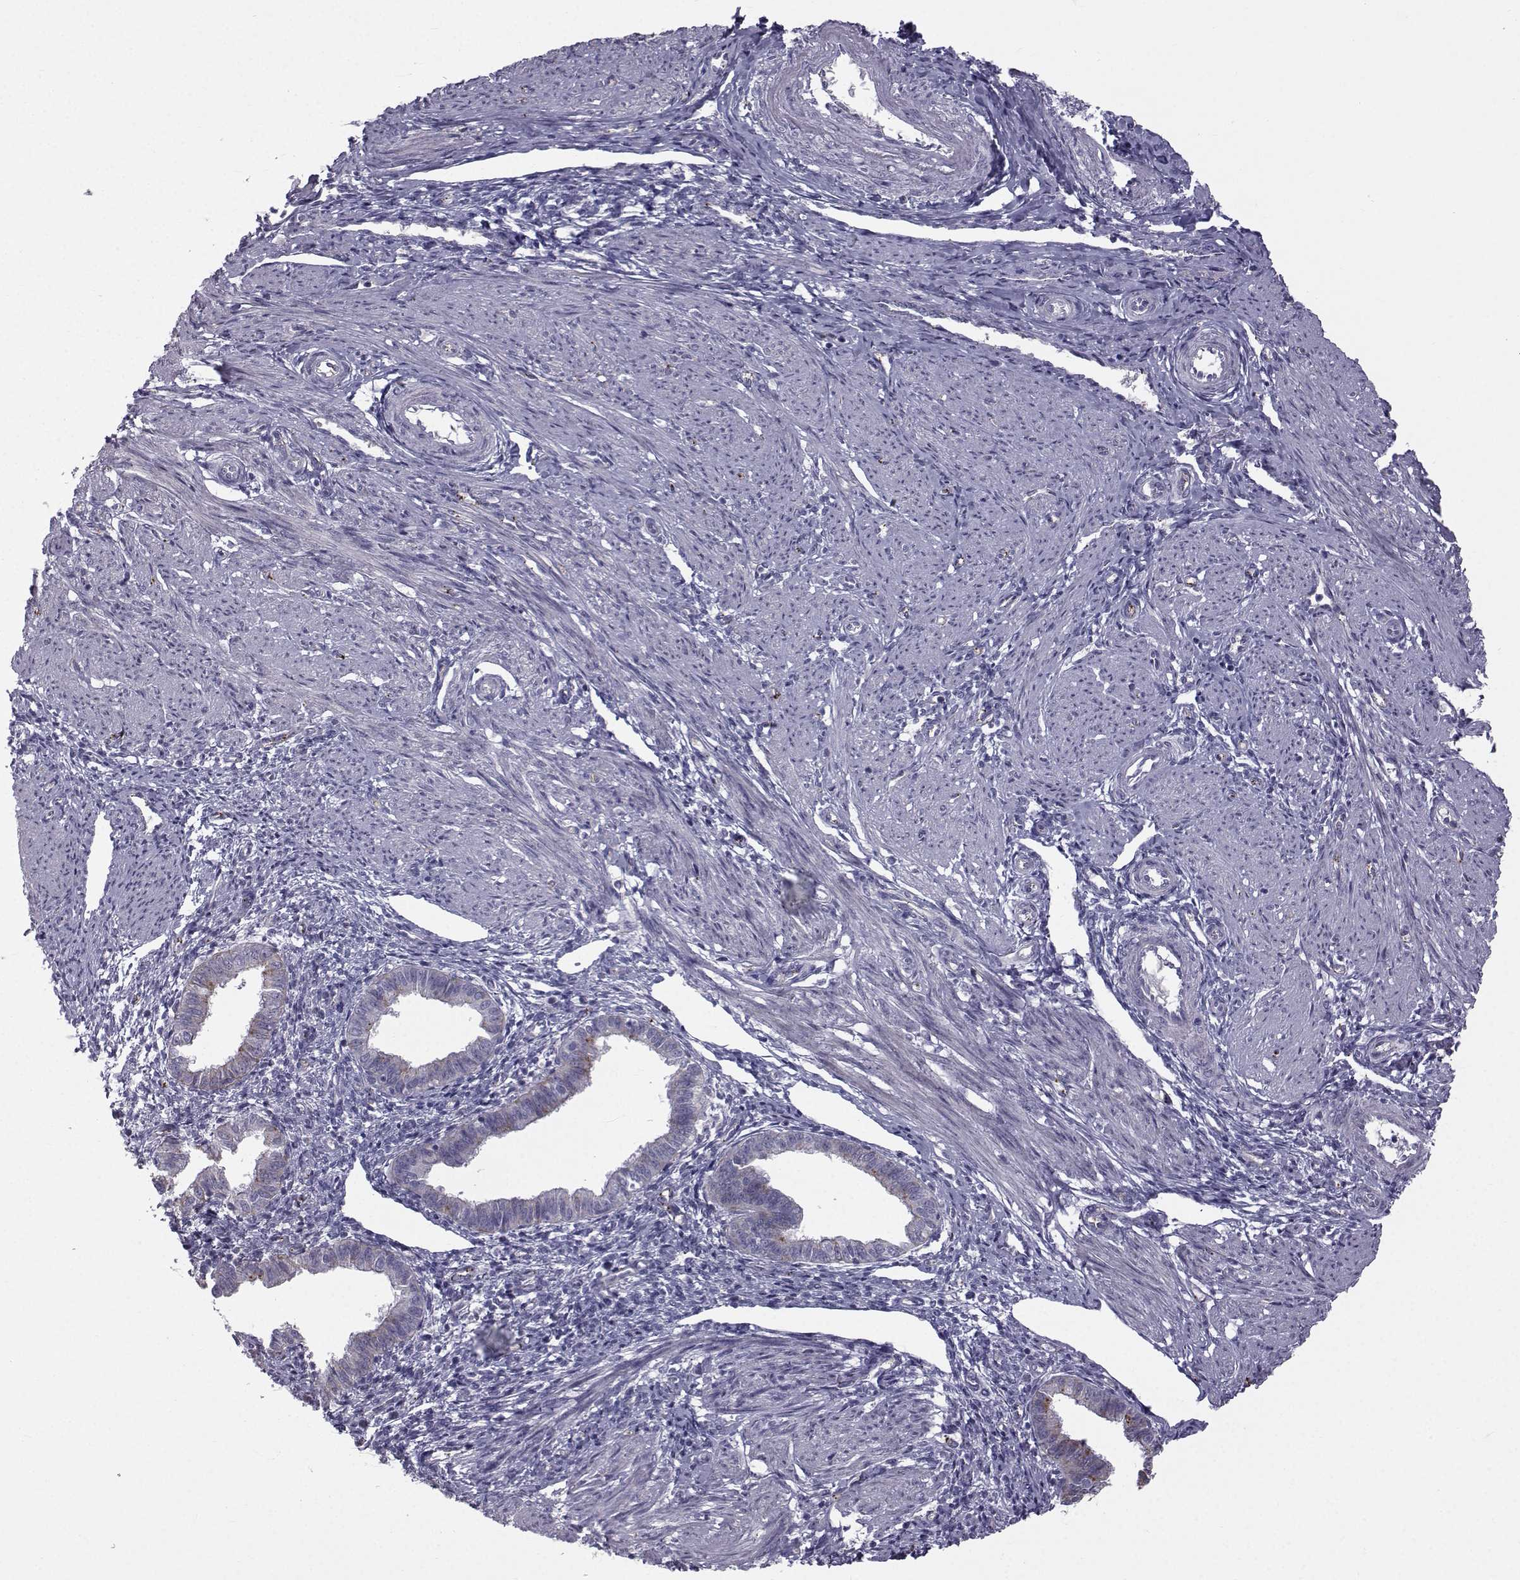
{"staining": {"intensity": "negative", "quantity": "none", "location": "none"}, "tissue": "endometrium", "cell_type": "Cells in endometrial stroma", "image_type": "normal", "snomed": [{"axis": "morphology", "description": "Normal tissue, NOS"}, {"axis": "topography", "description": "Endometrium"}], "caption": "Human endometrium stained for a protein using IHC shows no staining in cells in endometrial stroma.", "gene": "CALCR", "patient": {"sex": "female", "age": 37}}